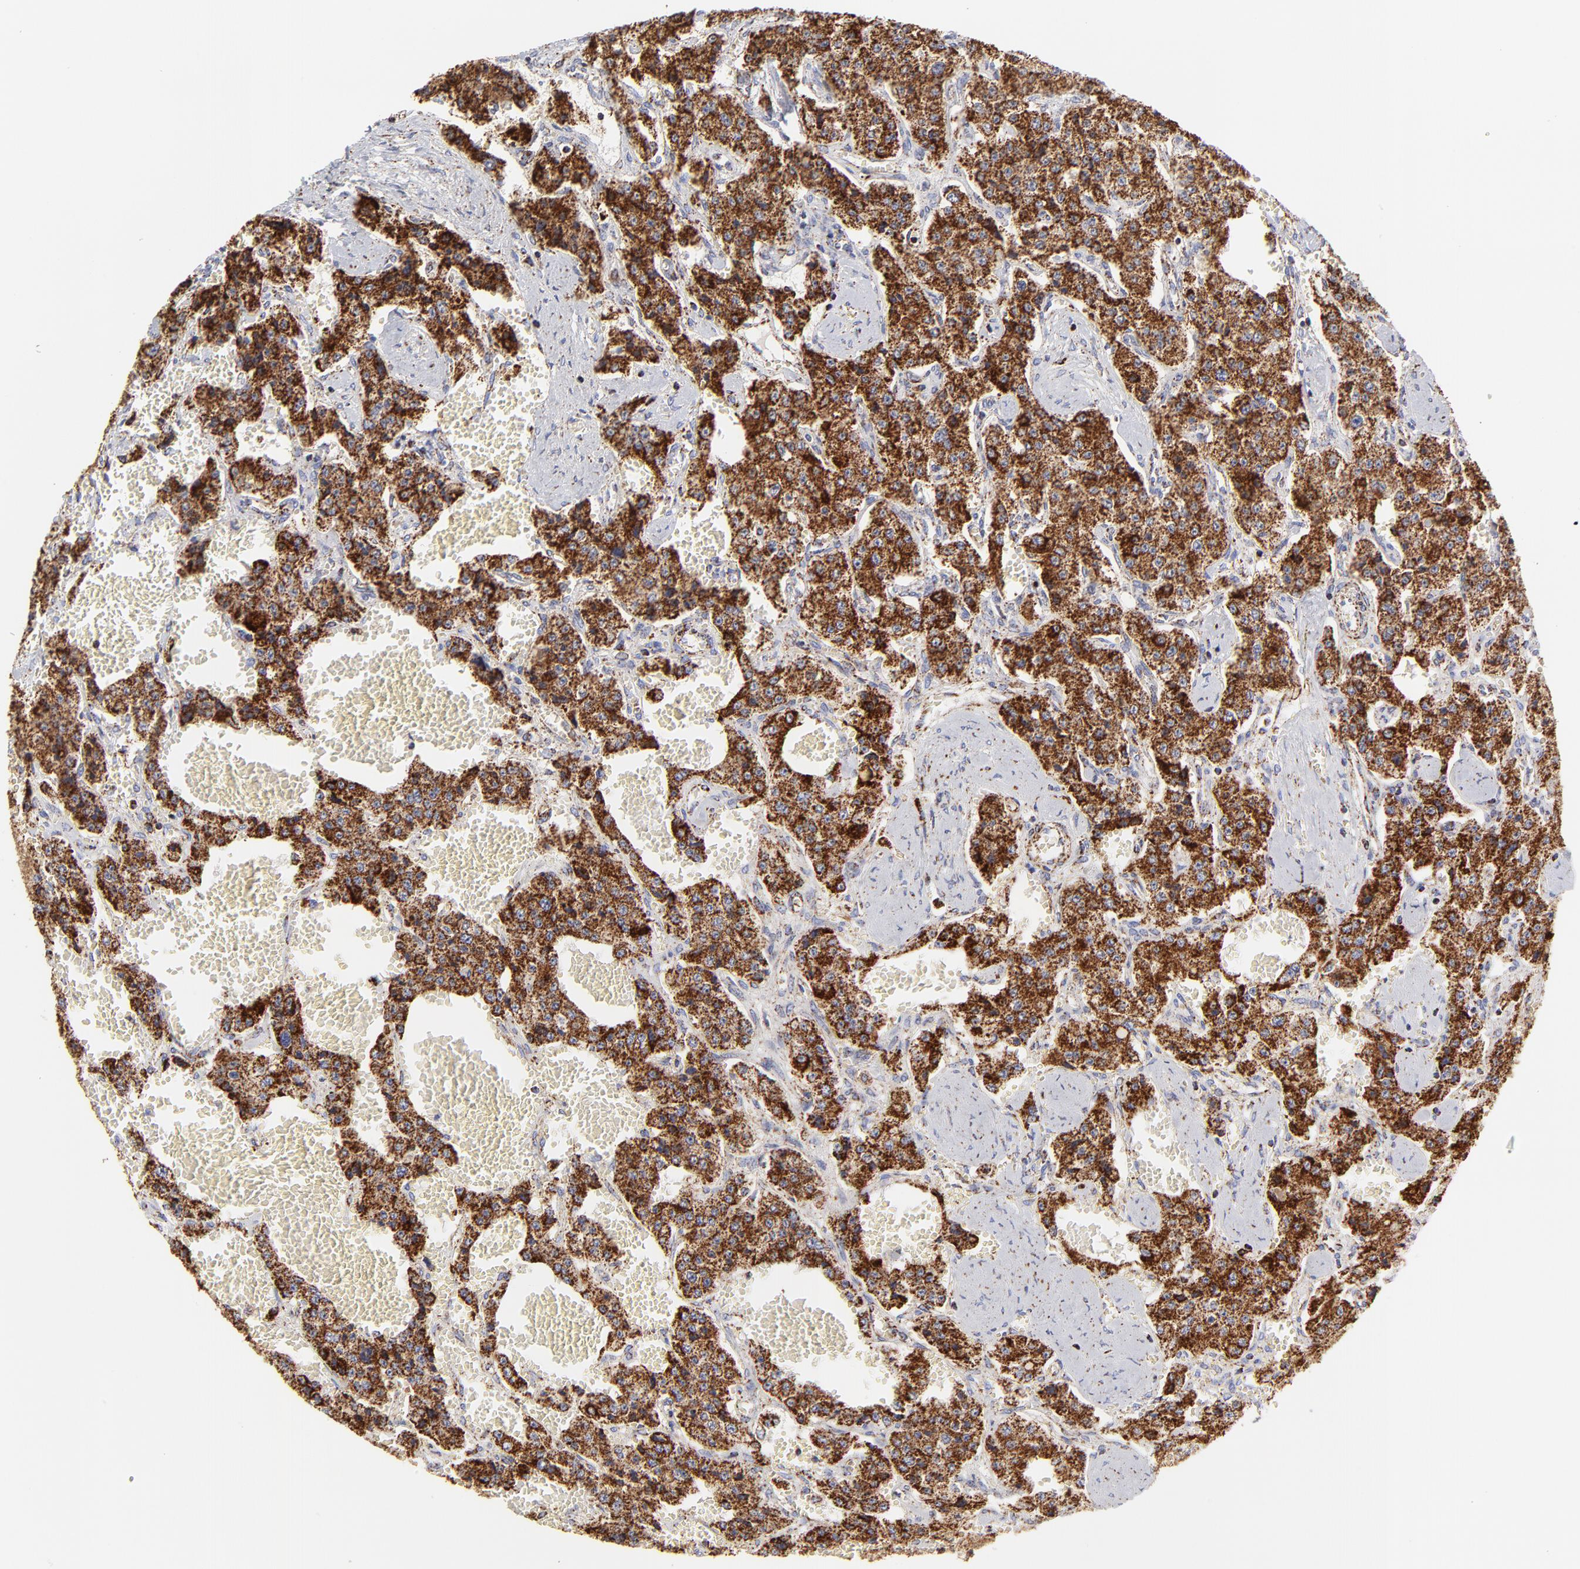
{"staining": {"intensity": "strong", "quantity": ">75%", "location": "cytoplasmic/membranous"}, "tissue": "carcinoid", "cell_type": "Tumor cells", "image_type": "cancer", "snomed": [{"axis": "morphology", "description": "Carcinoid, malignant, NOS"}, {"axis": "topography", "description": "Small intestine"}], "caption": "Brown immunohistochemical staining in carcinoid reveals strong cytoplasmic/membranous positivity in approximately >75% of tumor cells. (brown staining indicates protein expression, while blue staining denotes nuclei).", "gene": "ECH1", "patient": {"sex": "male", "age": 52}}